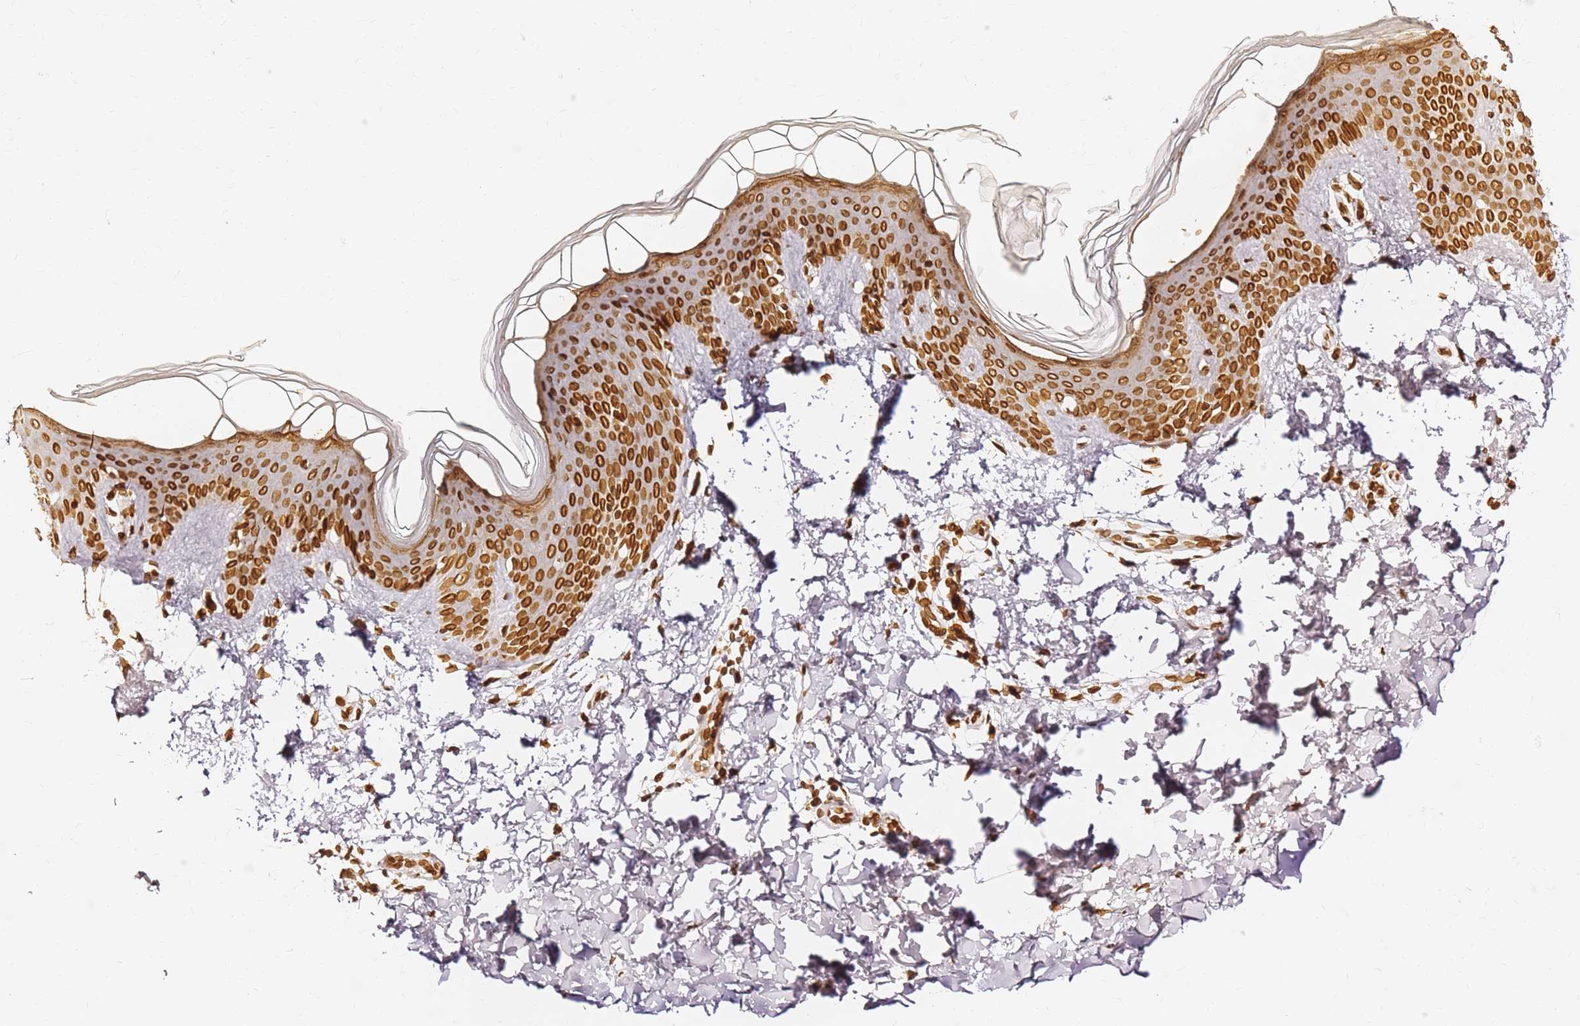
{"staining": {"intensity": "strong", "quantity": ">75%", "location": "nuclear"}, "tissue": "skin", "cell_type": "Fibroblasts", "image_type": "normal", "snomed": [{"axis": "morphology", "description": "Normal tissue, NOS"}, {"axis": "topography", "description": "Skin"}], "caption": "Fibroblasts demonstrate high levels of strong nuclear positivity in approximately >75% of cells in unremarkable skin.", "gene": "C6orf141", "patient": {"sex": "male", "age": 36}}